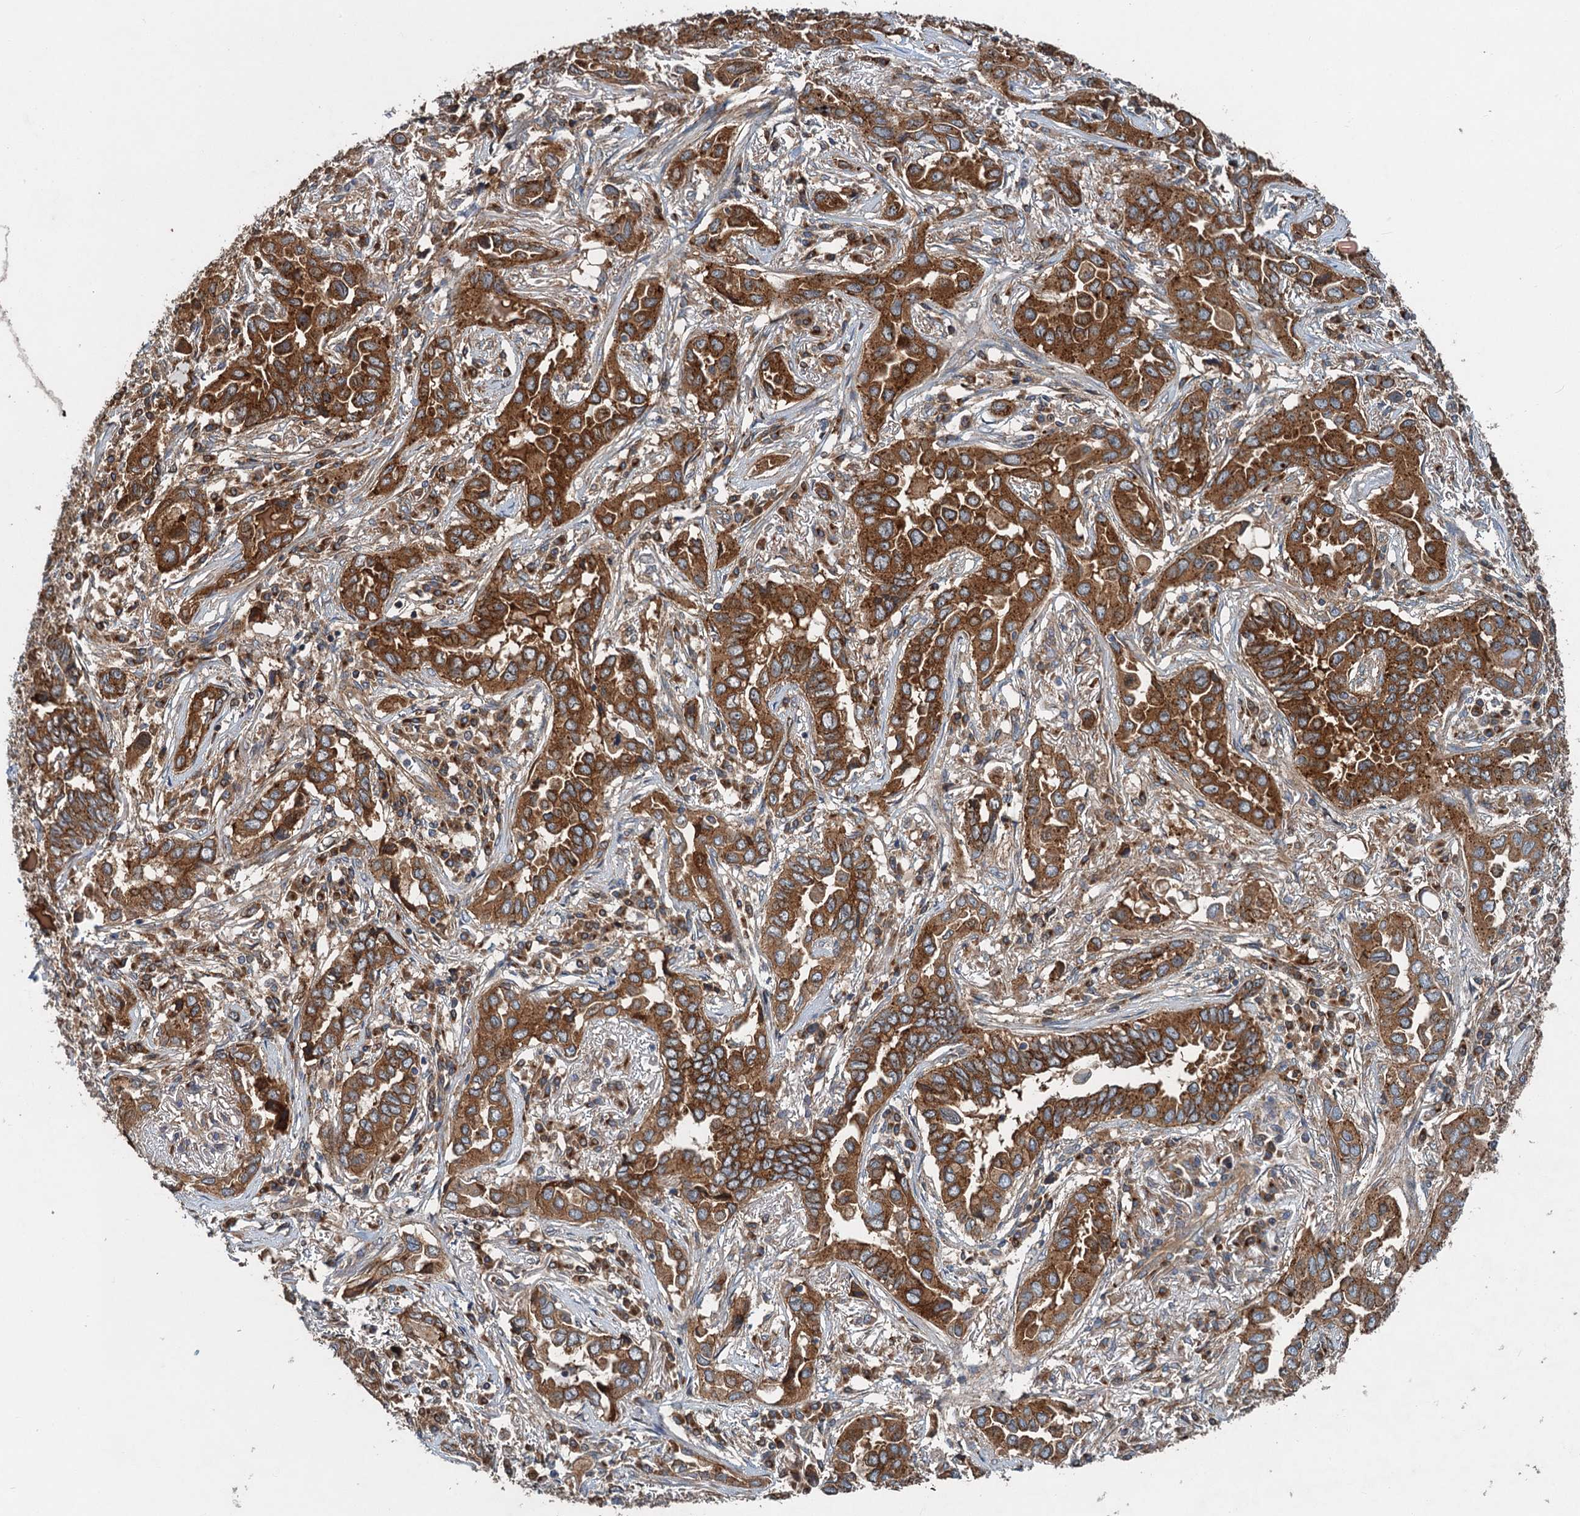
{"staining": {"intensity": "strong", "quantity": ">75%", "location": "cytoplasmic/membranous"}, "tissue": "lung cancer", "cell_type": "Tumor cells", "image_type": "cancer", "snomed": [{"axis": "morphology", "description": "Adenocarcinoma, NOS"}, {"axis": "topography", "description": "Lung"}], "caption": "High-magnification brightfield microscopy of lung adenocarcinoma stained with DAB (brown) and counterstained with hematoxylin (blue). tumor cells exhibit strong cytoplasmic/membranous positivity is appreciated in about>75% of cells.", "gene": "COG3", "patient": {"sex": "female", "age": 76}}